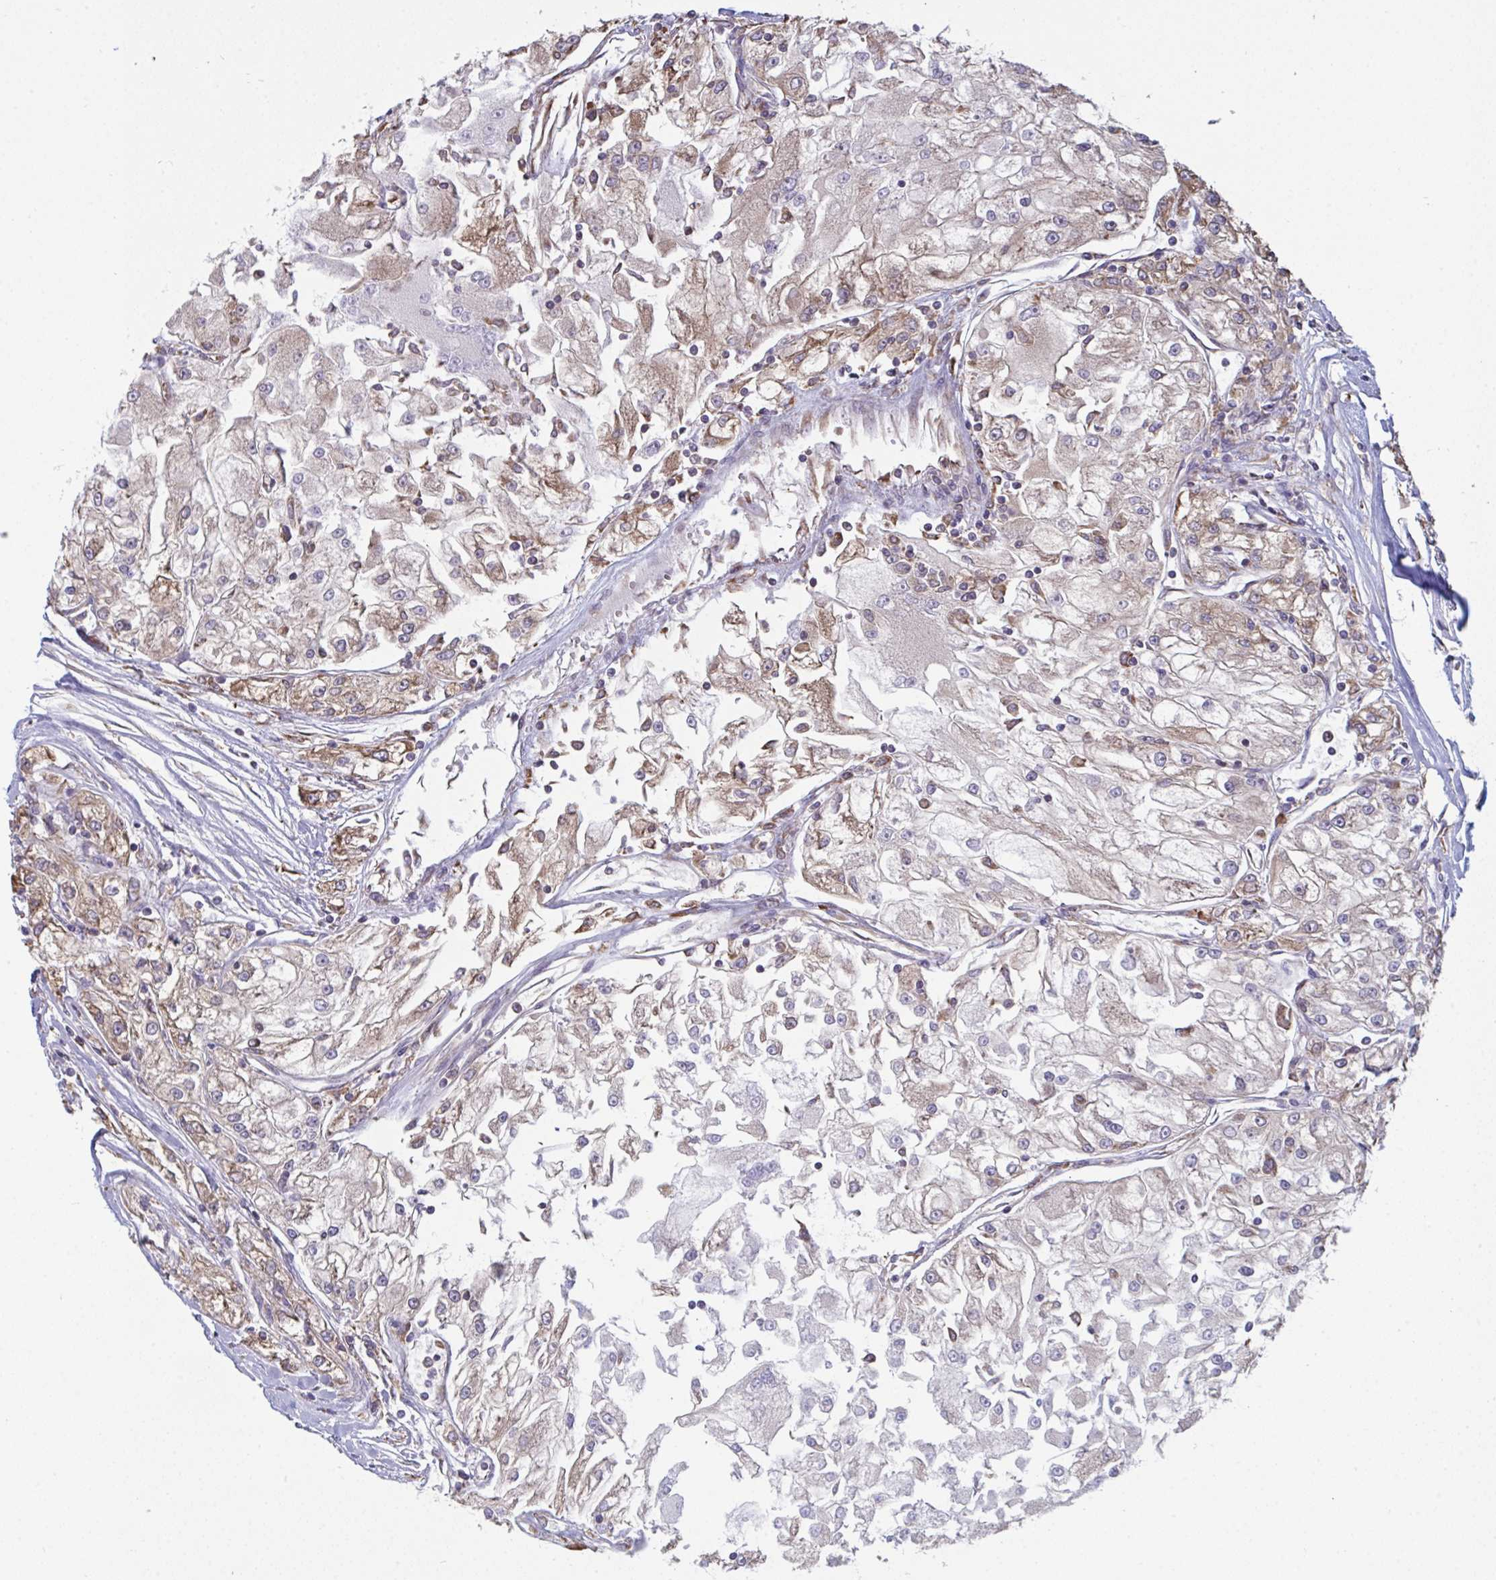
{"staining": {"intensity": "weak", "quantity": "<25%", "location": "cytoplasmic/membranous"}, "tissue": "renal cancer", "cell_type": "Tumor cells", "image_type": "cancer", "snomed": [{"axis": "morphology", "description": "Adenocarcinoma, NOS"}, {"axis": "topography", "description": "Kidney"}], "caption": "High power microscopy photomicrograph of an immunohistochemistry photomicrograph of renal cancer (adenocarcinoma), revealing no significant positivity in tumor cells.", "gene": "MYMK", "patient": {"sex": "female", "age": 72}}